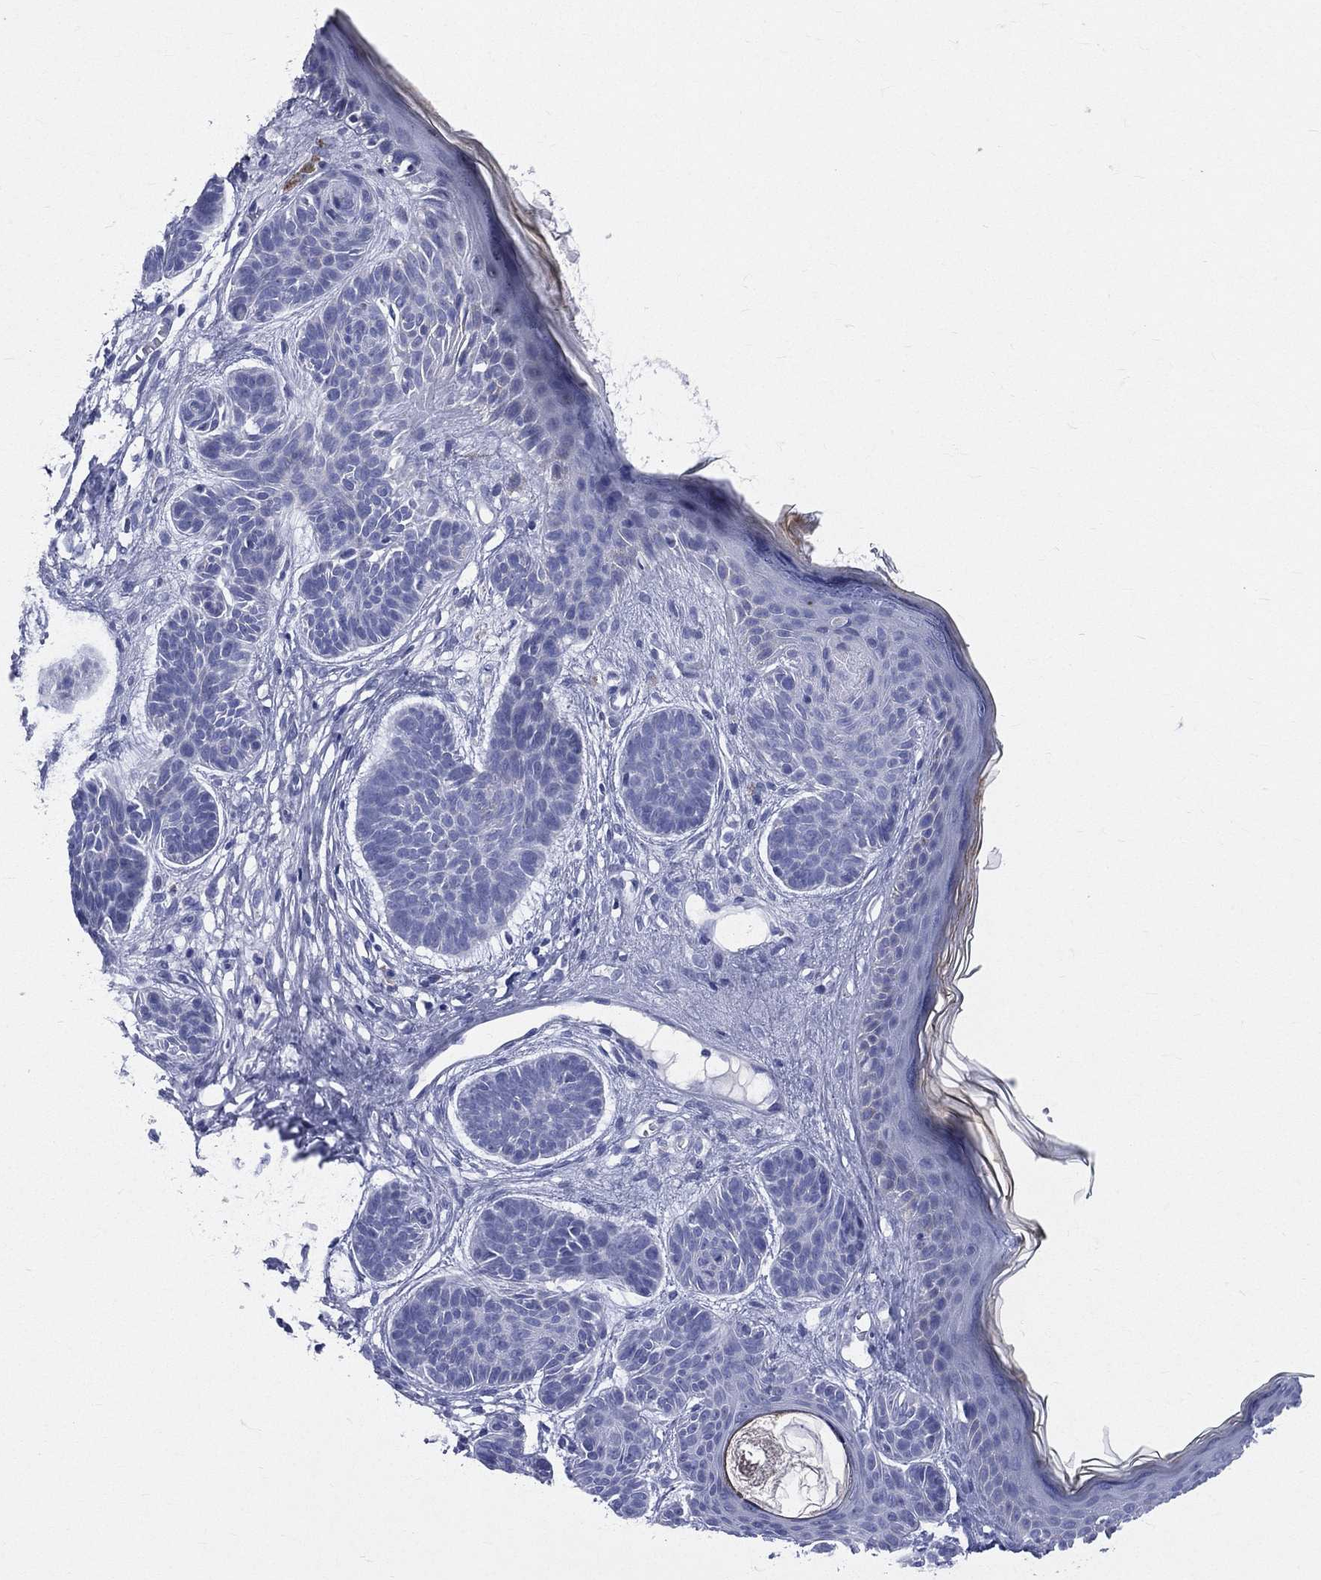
{"staining": {"intensity": "negative", "quantity": "none", "location": "none"}, "tissue": "skin cancer", "cell_type": "Tumor cells", "image_type": "cancer", "snomed": [{"axis": "morphology", "description": "Basal cell carcinoma"}, {"axis": "topography", "description": "Skin"}], "caption": "This micrograph is of skin basal cell carcinoma stained with immunohistochemistry to label a protein in brown with the nuclei are counter-stained blue. There is no staining in tumor cells.", "gene": "CYLC1", "patient": {"sex": "male", "age": 85}}